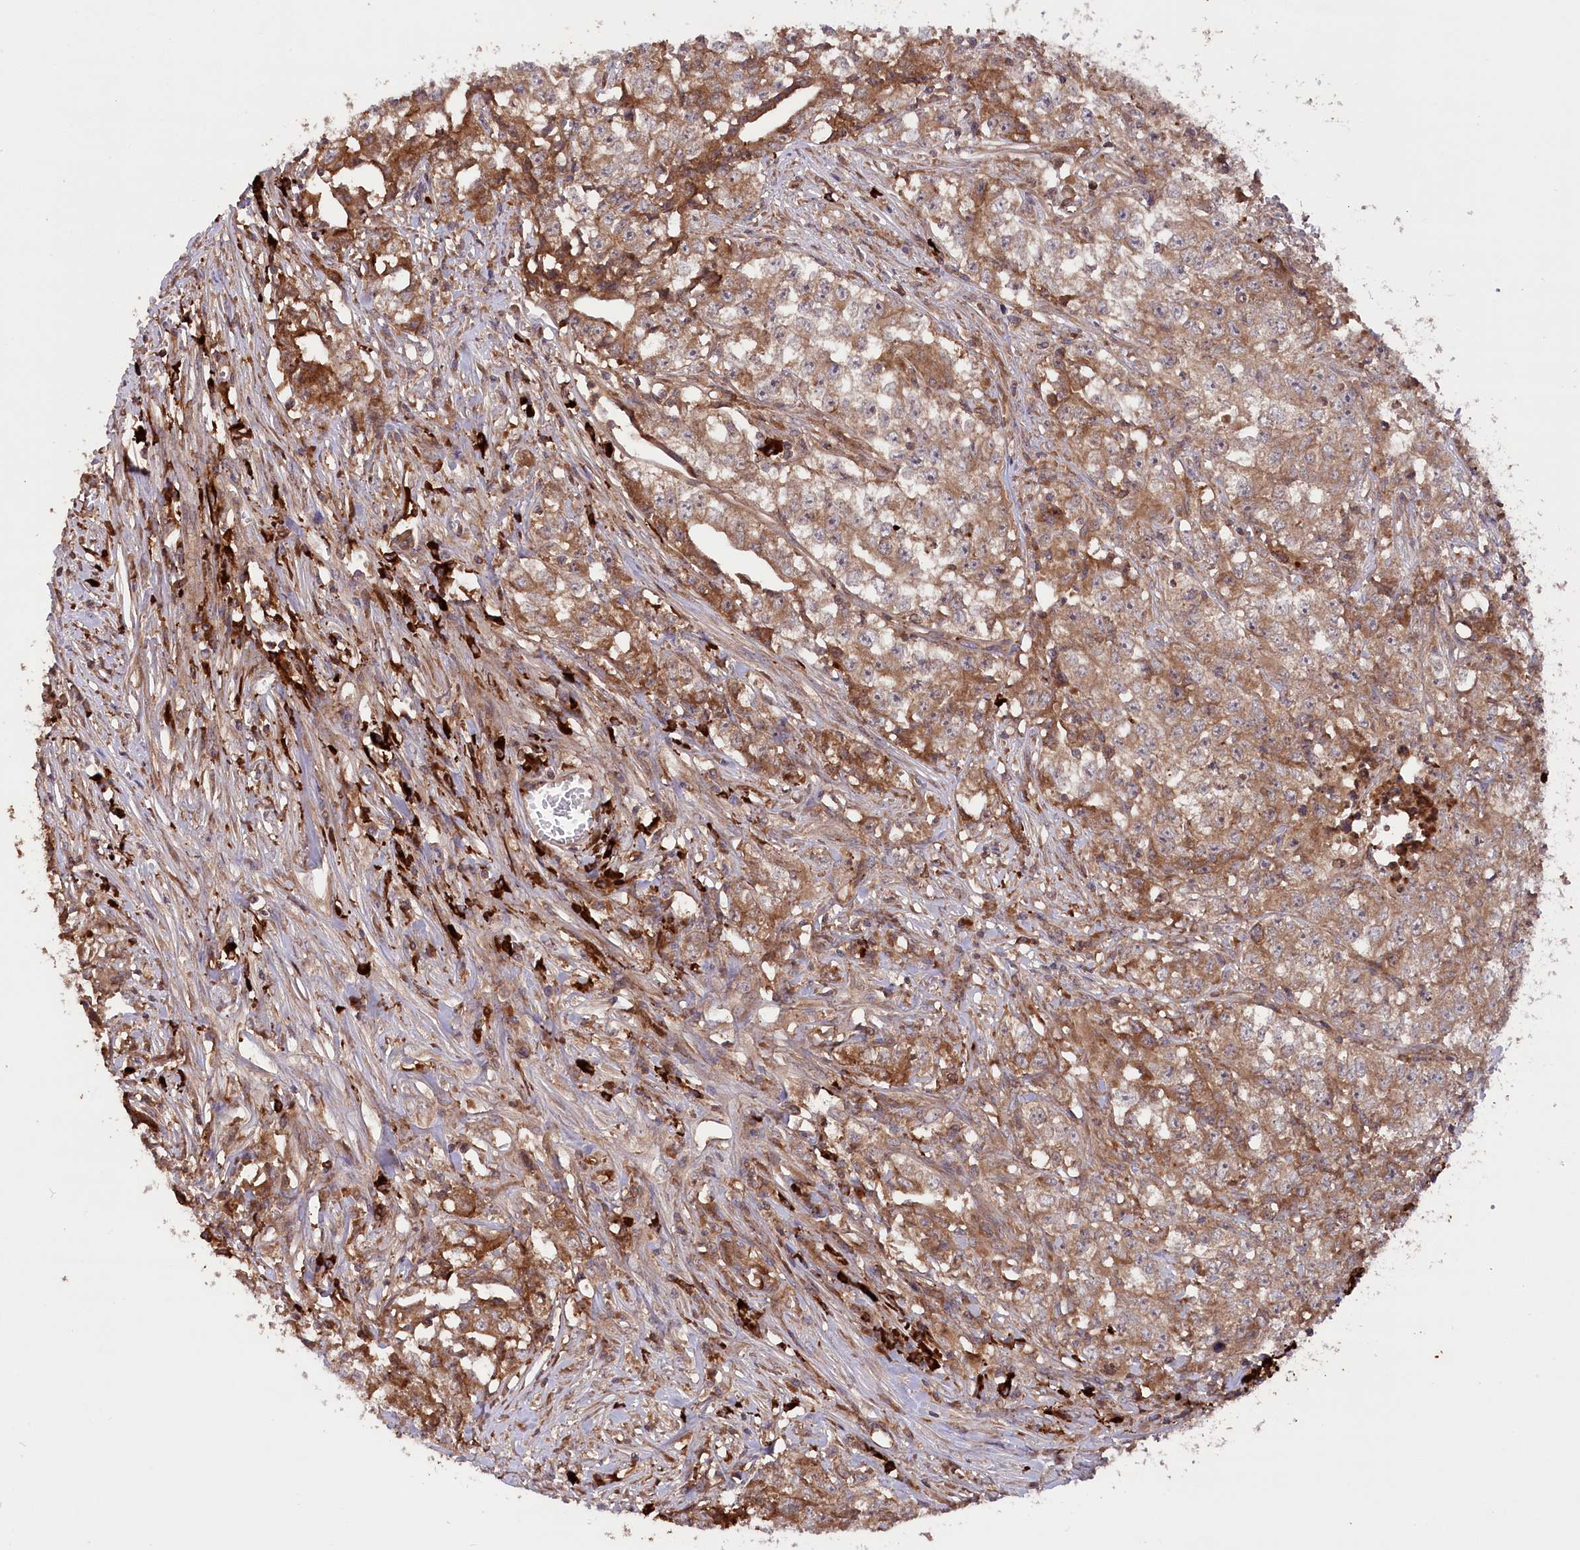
{"staining": {"intensity": "moderate", "quantity": ">75%", "location": "cytoplasmic/membranous"}, "tissue": "testis cancer", "cell_type": "Tumor cells", "image_type": "cancer", "snomed": [{"axis": "morphology", "description": "Seminoma, NOS"}, {"axis": "morphology", "description": "Carcinoma, Embryonal, NOS"}, {"axis": "topography", "description": "Testis"}], "caption": "Protein analysis of testis cancer (embryonal carcinoma) tissue reveals moderate cytoplasmic/membranous expression in approximately >75% of tumor cells. Using DAB (brown) and hematoxylin (blue) stains, captured at high magnification using brightfield microscopy.", "gene": "PPP1R21", "patient": {"sex": "male", "age": 43}}